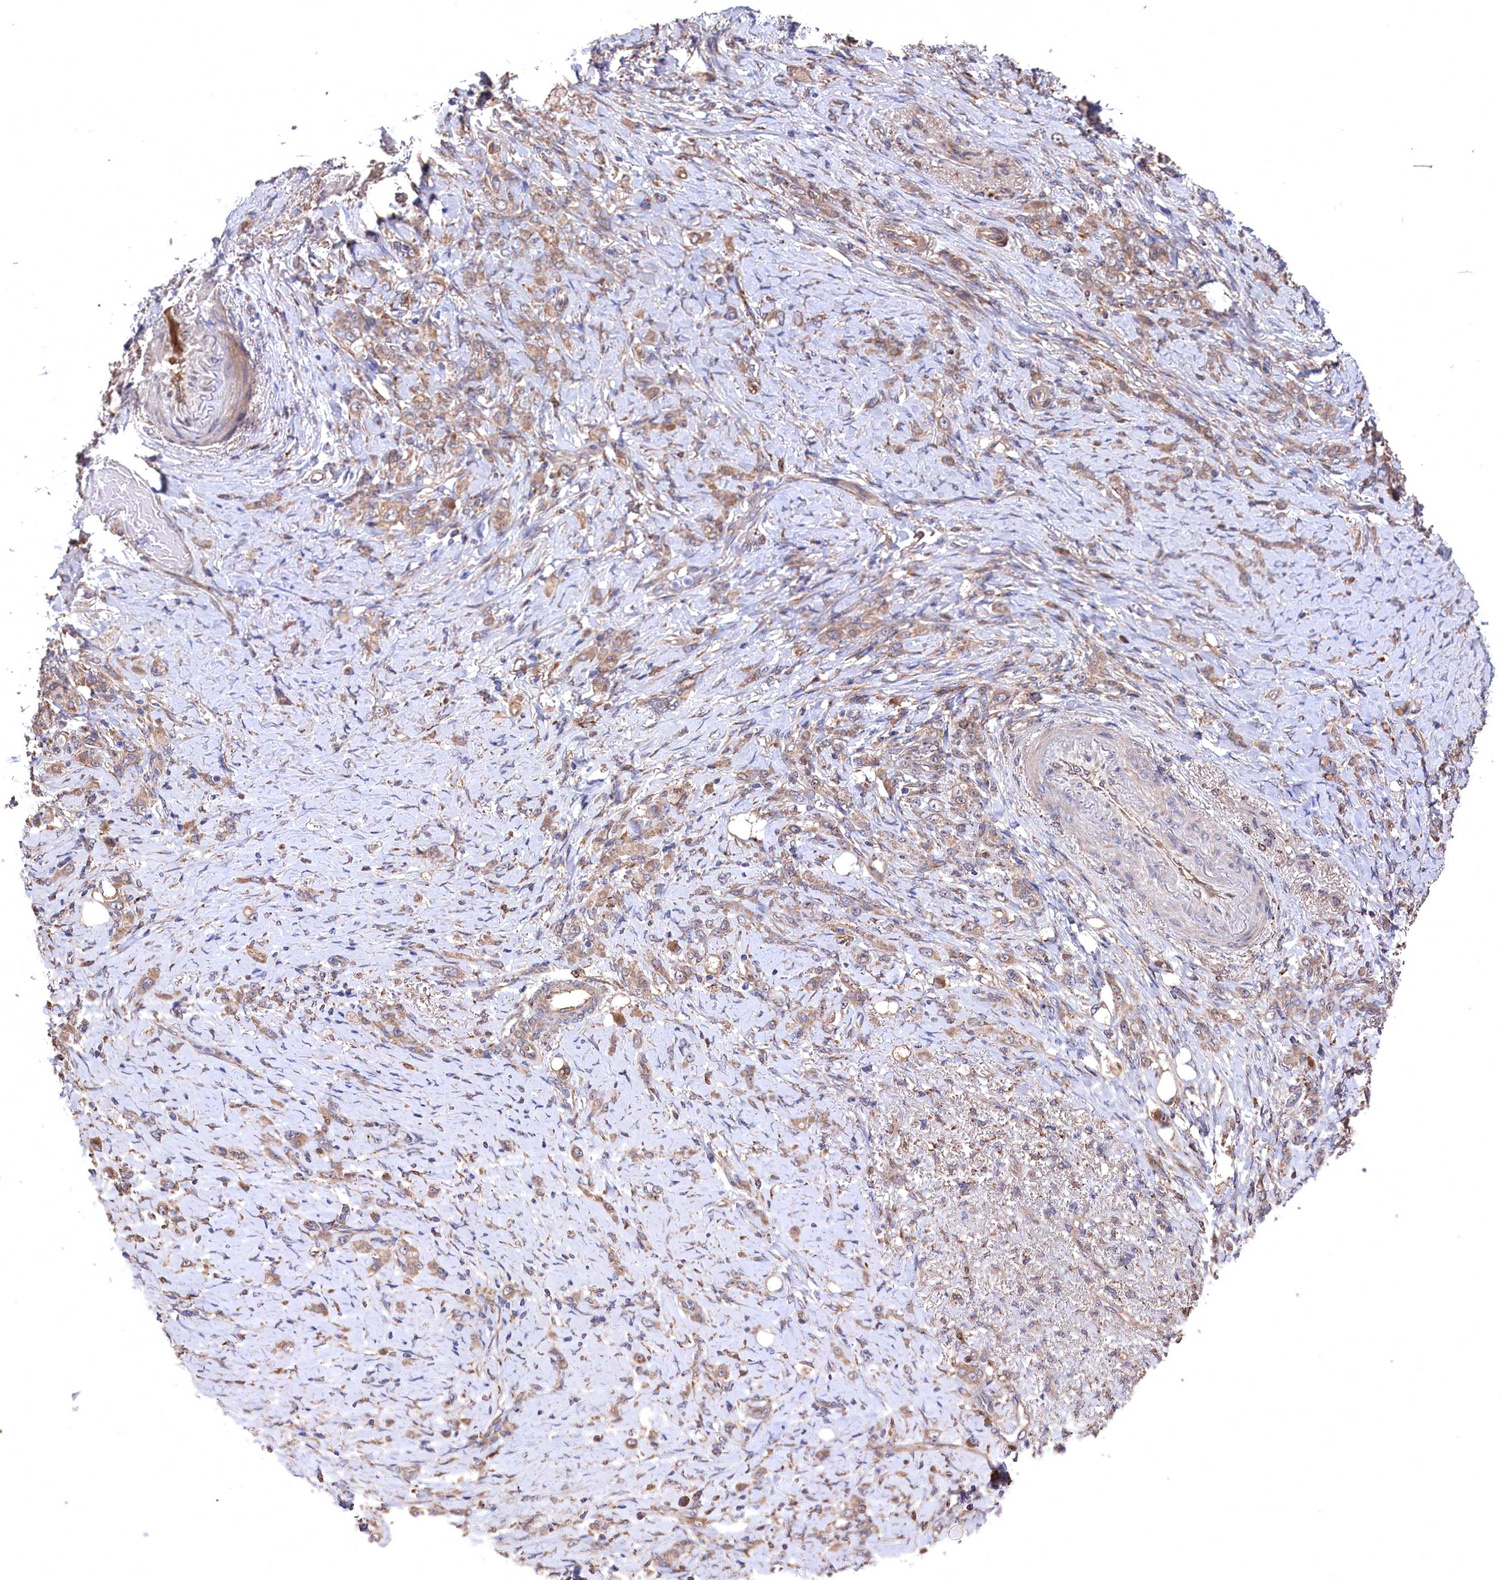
{"staining": {"intensity": "weak", "quantity": ">75%", "location": "cytoplasmic/membranous"}, "tissue": "stomach cancer", "cell_type": "Tumor cells", "image_type": "cancer", "snomed": [{"axis": "morphology", "description": "Adenocarcinoma, NOS"}, {"axis": "topography", "description": "Stomach"}], "caption": "Immunohistochemical staining of adenocarcinoma (stomach) reveals low levels of weak cytoplasmic/membranous expression in approximately >75% of tumor cells.", "gene": "SLC12A4", "patient": {"sex": "female", "age": 79}}